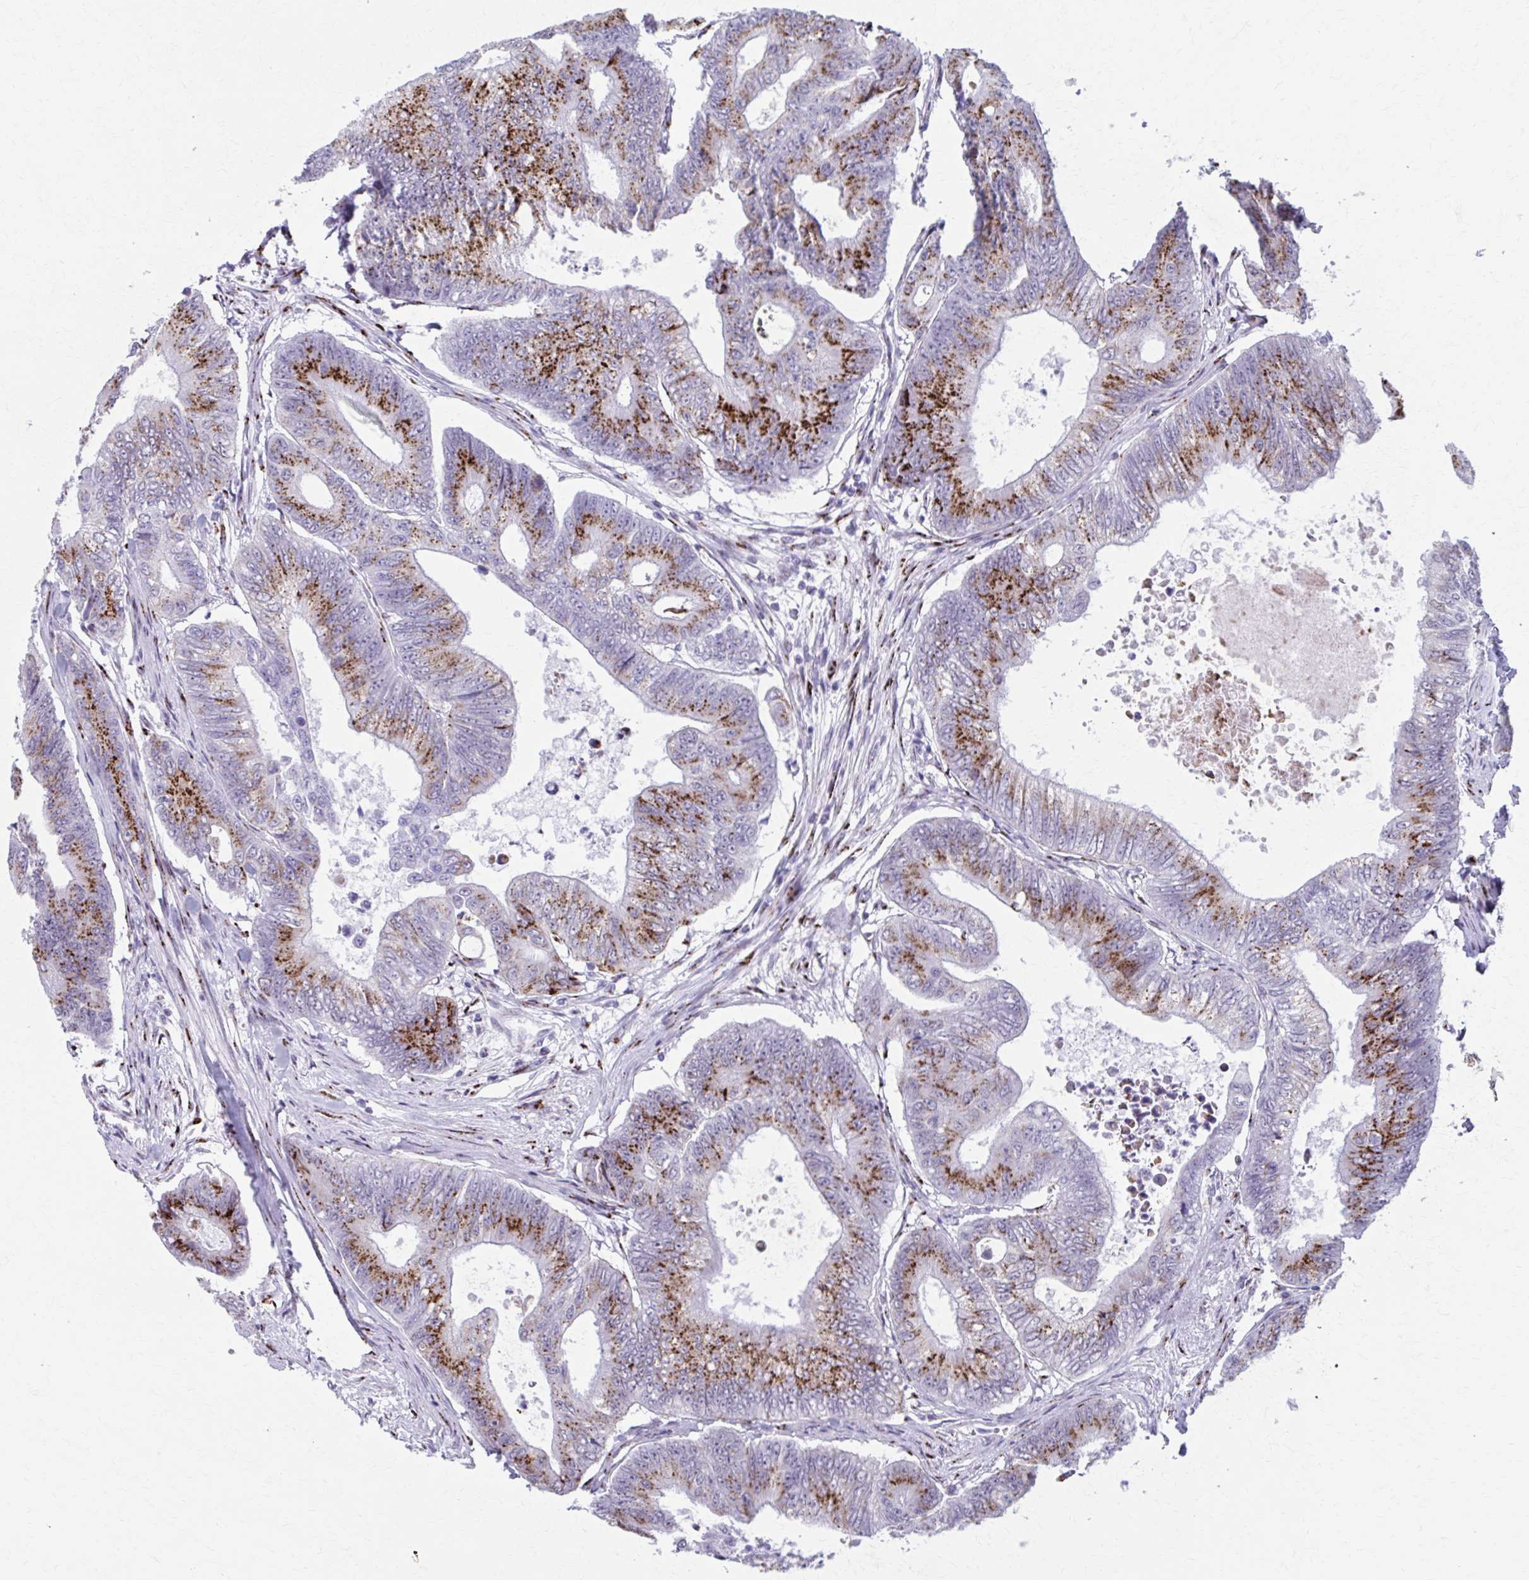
{"staining": {"intensity": "strong", "quantity": "25%-75%", "location": "cytoplasmic/membranous"}, "tissue": "colorectal cancer", "cell_type": "Tumor cells", "image_type": "cancer", "snomed": [{"axis": "morphology", "description": "Adenocarcinoma, NOS"}, {"axis": "topography", "description": "Colon"}], "caption": "Immunohistochemical staining of human colorectal cancer (adenocarcinoma) exhibits strong cytoplasmic/membranous protein staining in about 25%-75% of tumor cells.", "gene": "ZNF682", "patient": {"sex": "female", "age": 48}}